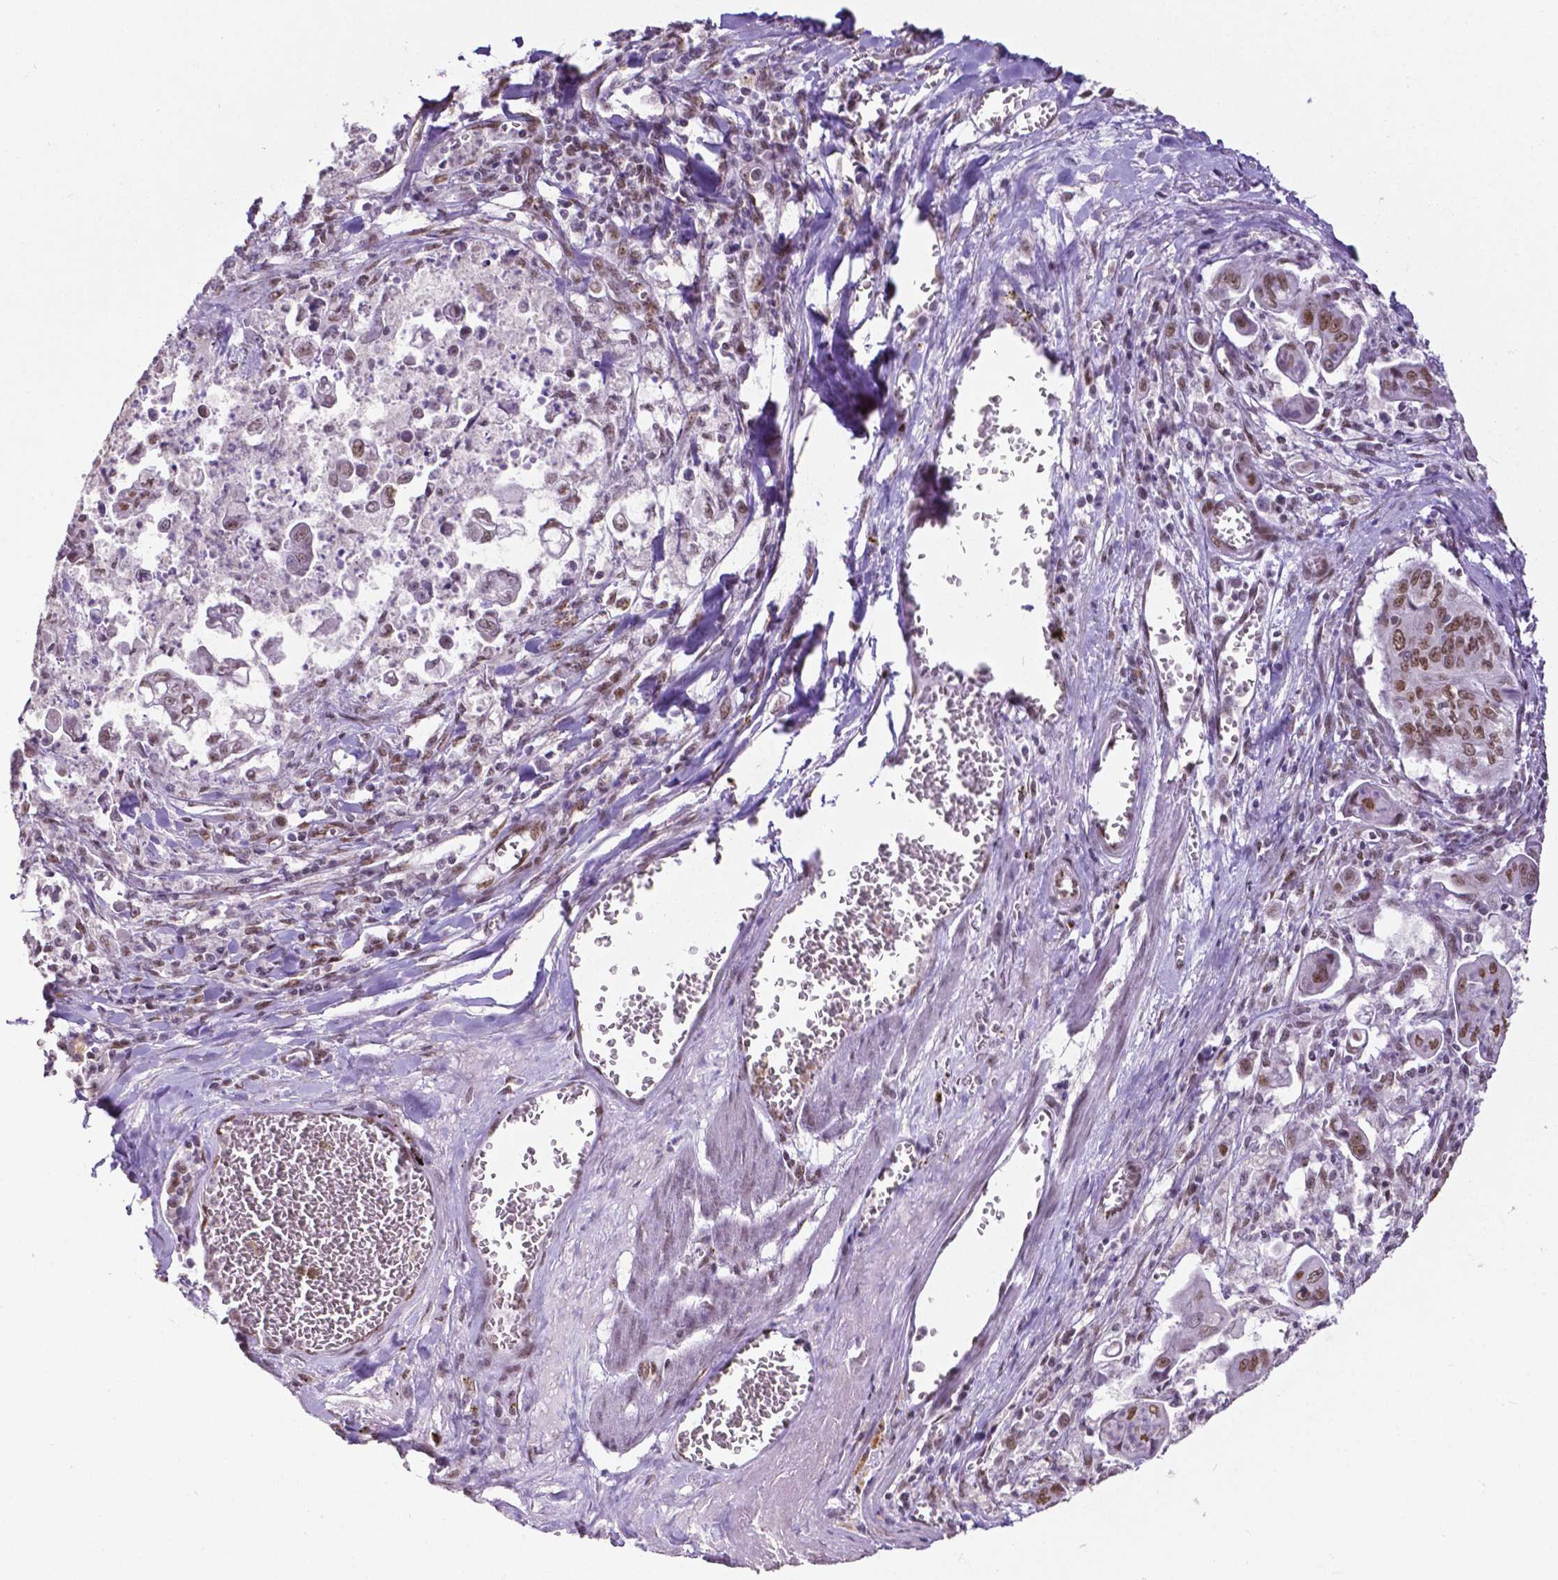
{"staining": {"intensity": "moderate", "quantity": ">75%", "location": "nuclear"}, "tissue": "stomach cancer", "cell_type": "Tumor cells", "image_type": "cancer", "snomed": [{"axis": "morphology", "description": "Adenocarcinoma, NOS"}, {"axis": "topography", "description": "Stomach, upper"}], "caption": "A brown stain shows moderate nuclear expression of a protein in adenocarcinoma (stomach) tumor cells.", "gene": "ATRX", "patient": {"sex": "male", "age": 80}}